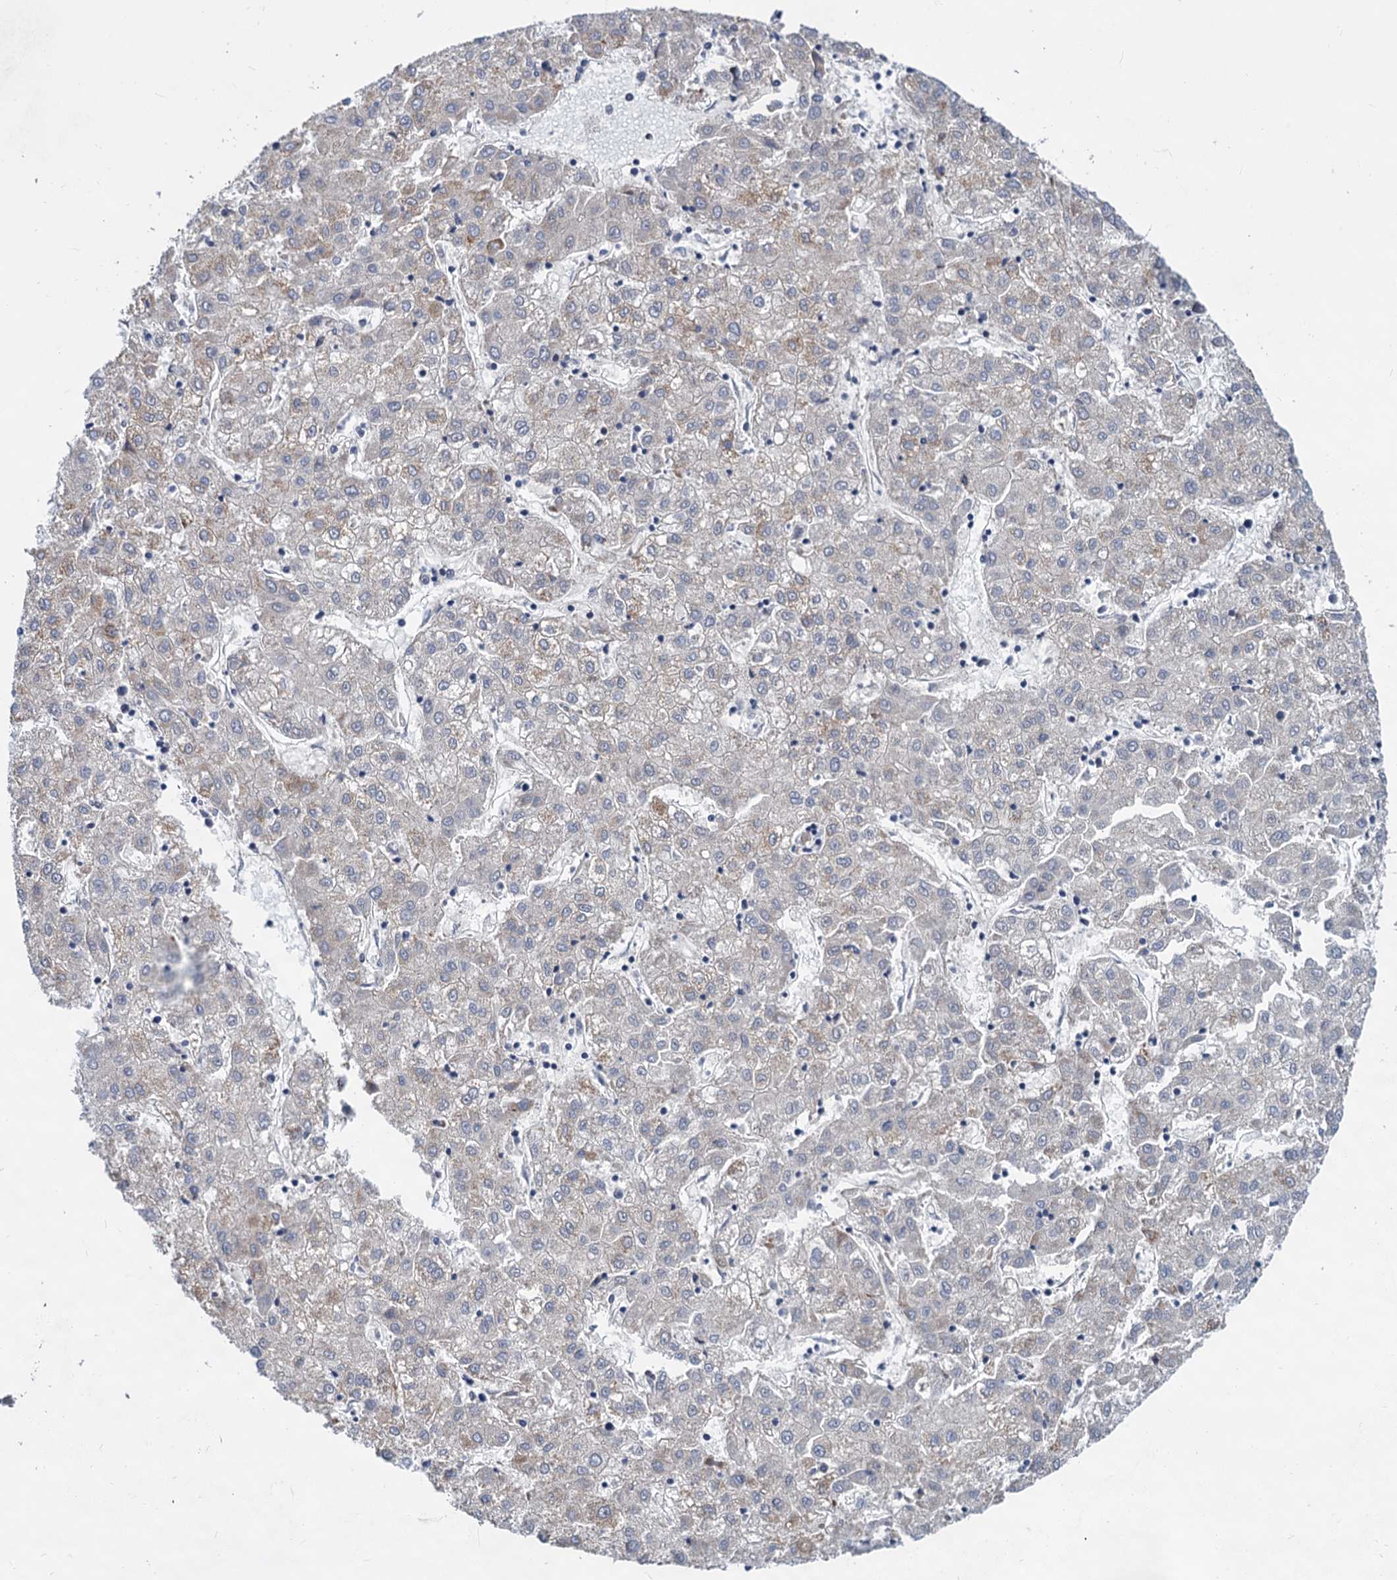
{"staining": {"intensity": "moderate", "quantity": "<25%", "location": "cytoplasmic/membranous"}, "tissue": "liver cancer", "cell_type": "Tumor cells", "image_type": "cancer", "snomed": [{"axis": "morphology", "description": "Carcinoma, Hepatocellular, NOS"}, {"axis": "topography", "description": "Liver"}], "caption": "Immunohistochemical staining of liver cancer reveals low levels of moderate cytoplasmic/membranous expression in approximately <25% of tumor cells.", "gene": "TIMM10", "patient": {"sex": "male", "age": 72}}